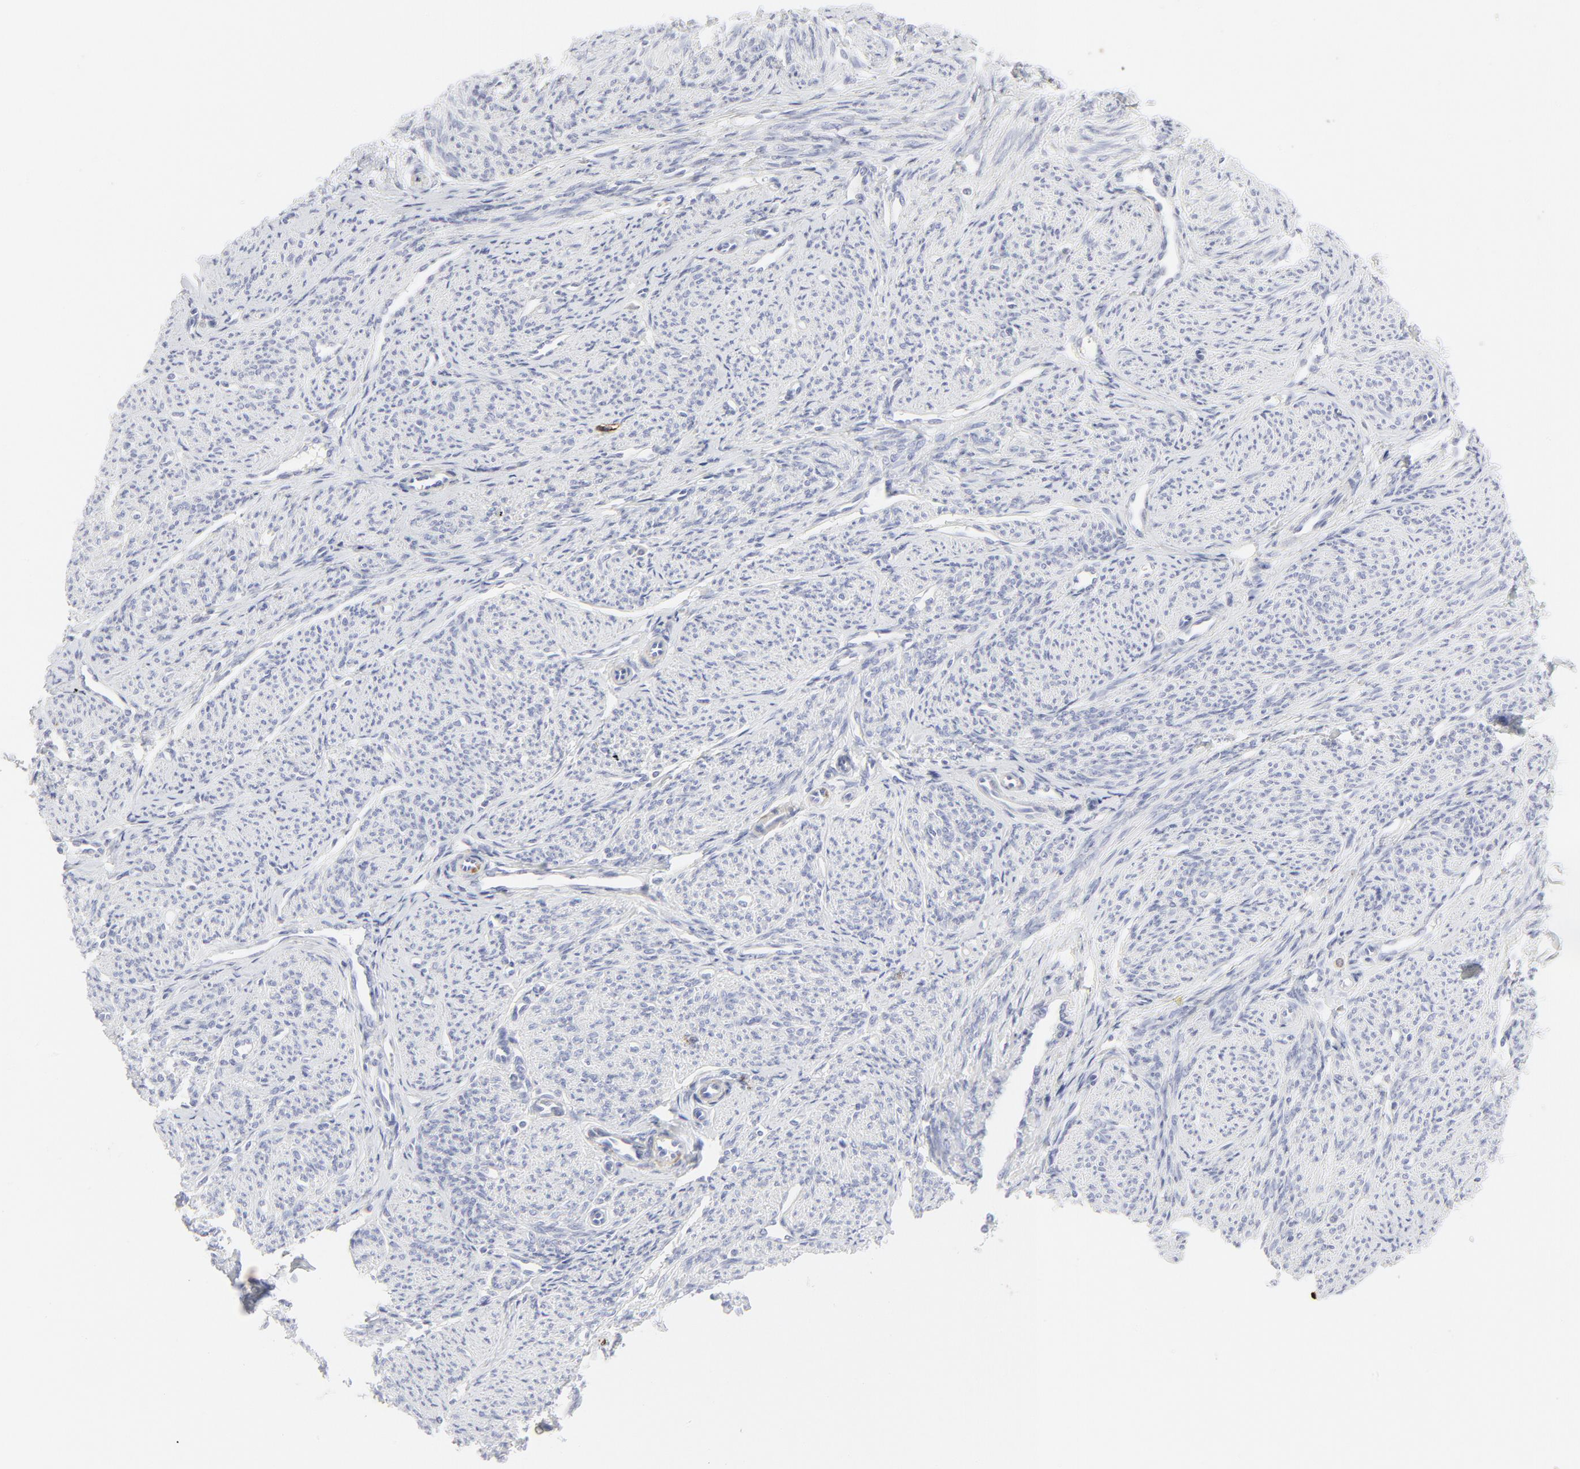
{"staining": {"intensity": "negative", "quantity": "none", "location": "none"}, "tissue": "smooth muscle", "cell_type": "Smooth muscle cells", "image_type": "normal", "snomed": [{"axis": "morphology", "description": "Normal tissue, NOS"}, {"axis": "topography", "description": "Smooth muscle"}], "caption": "Protein analysis of normal smooth muscle exhibits no significant staining in smooth muscle cells. (DAB (3,3'-diaminobenzidine) IHC with hematoxylin counter stain).", "gene": "CCR7", "patient": {"sex": "female", "age": 65}}